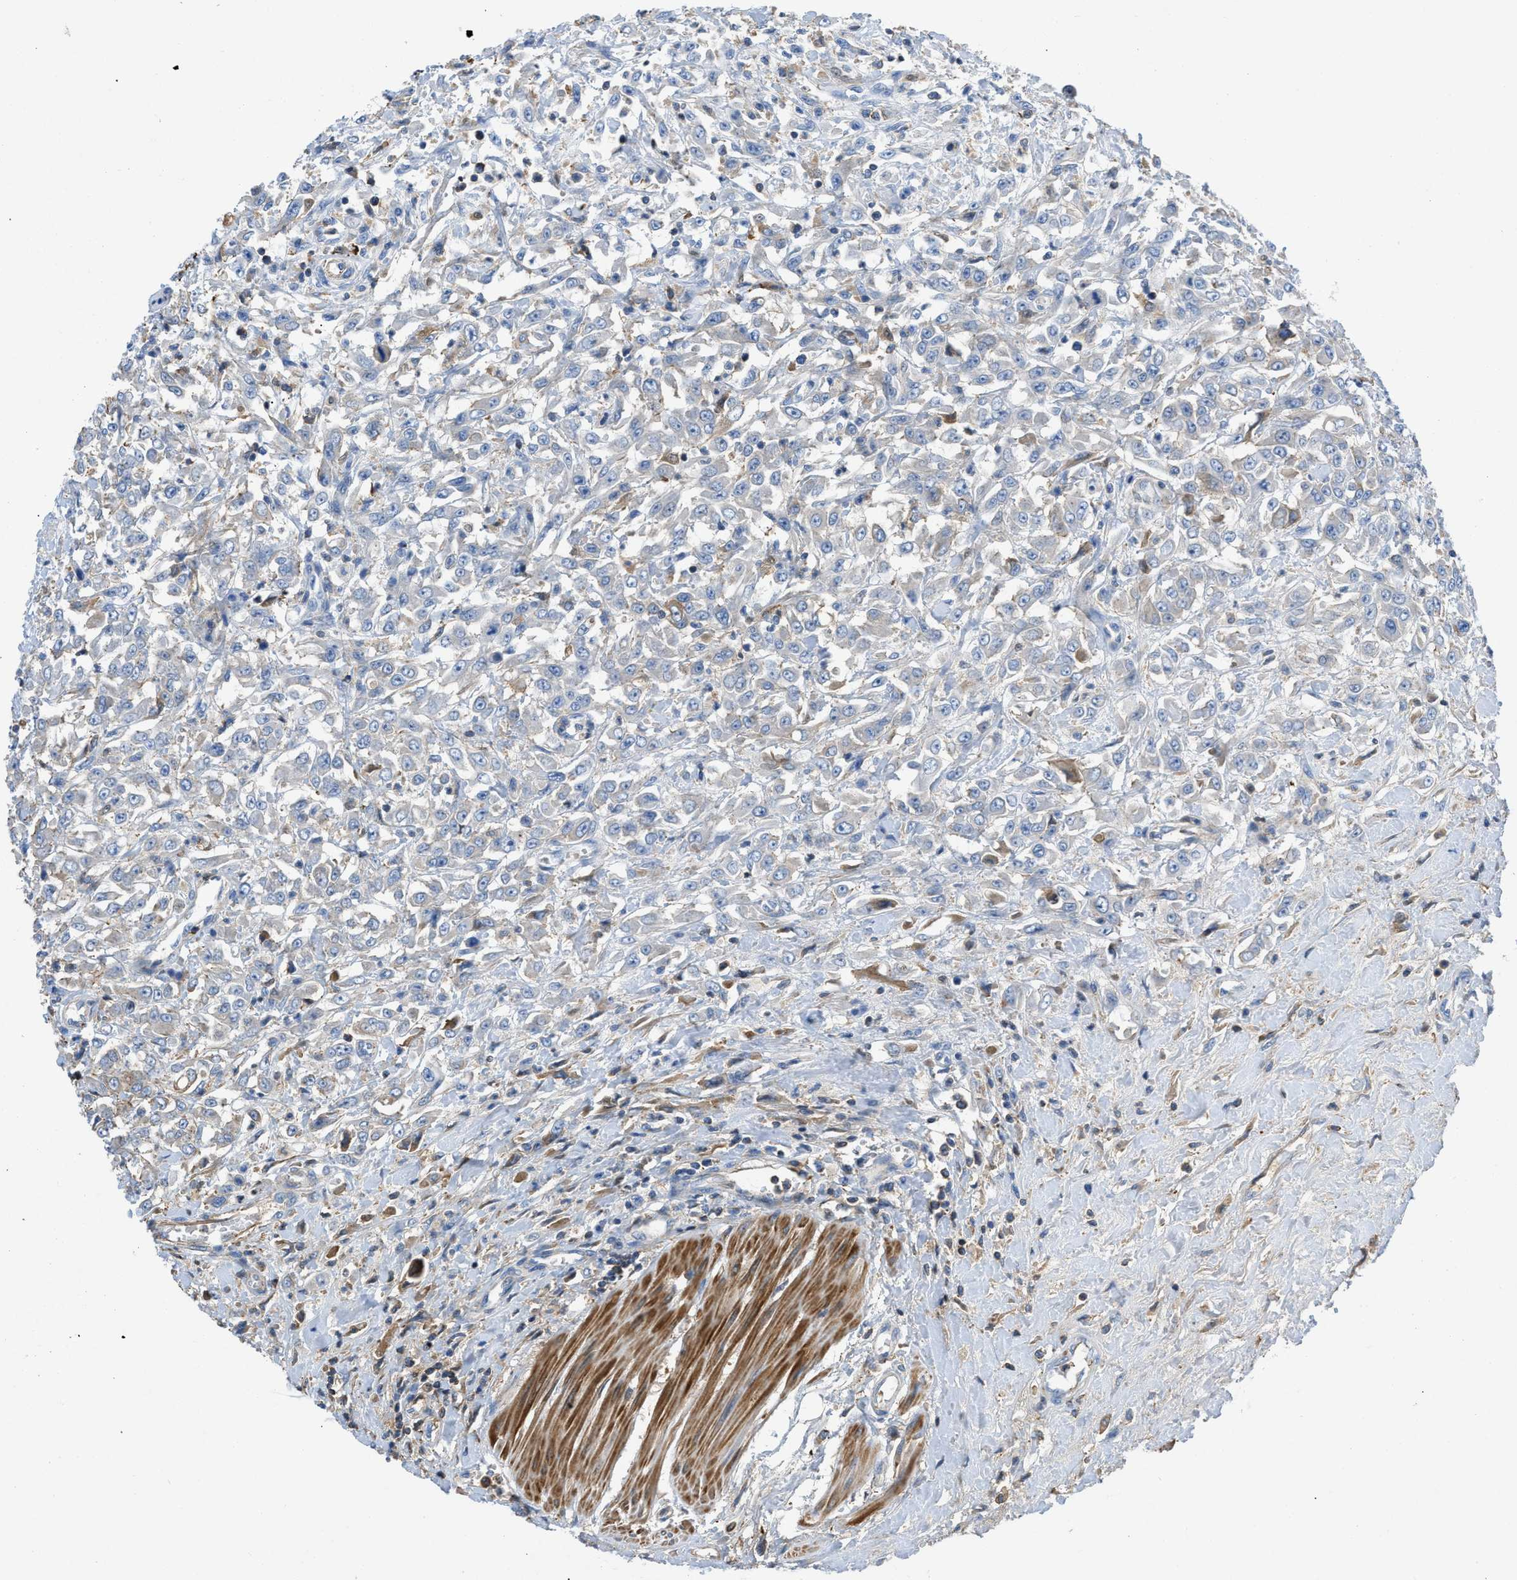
{"staining": {"intensity": "negative", "quantity": "none", "location": "none"}, "tissue": "urothelial cancer", "cell_type": "Tumor cells", "image_type": "cancer", "snomed": [{"axis": "morphology", "description": "Urothelial carcinoma, High grade"}, {"axis": "topography", "description": "Urinary bladder"}], "caption": "There is no significant positivity in tumor cells of urothelial carcinoma (high-grade).", "gene": "ATP6V0D1", "patient": {"sex": "male", "age": 46}}